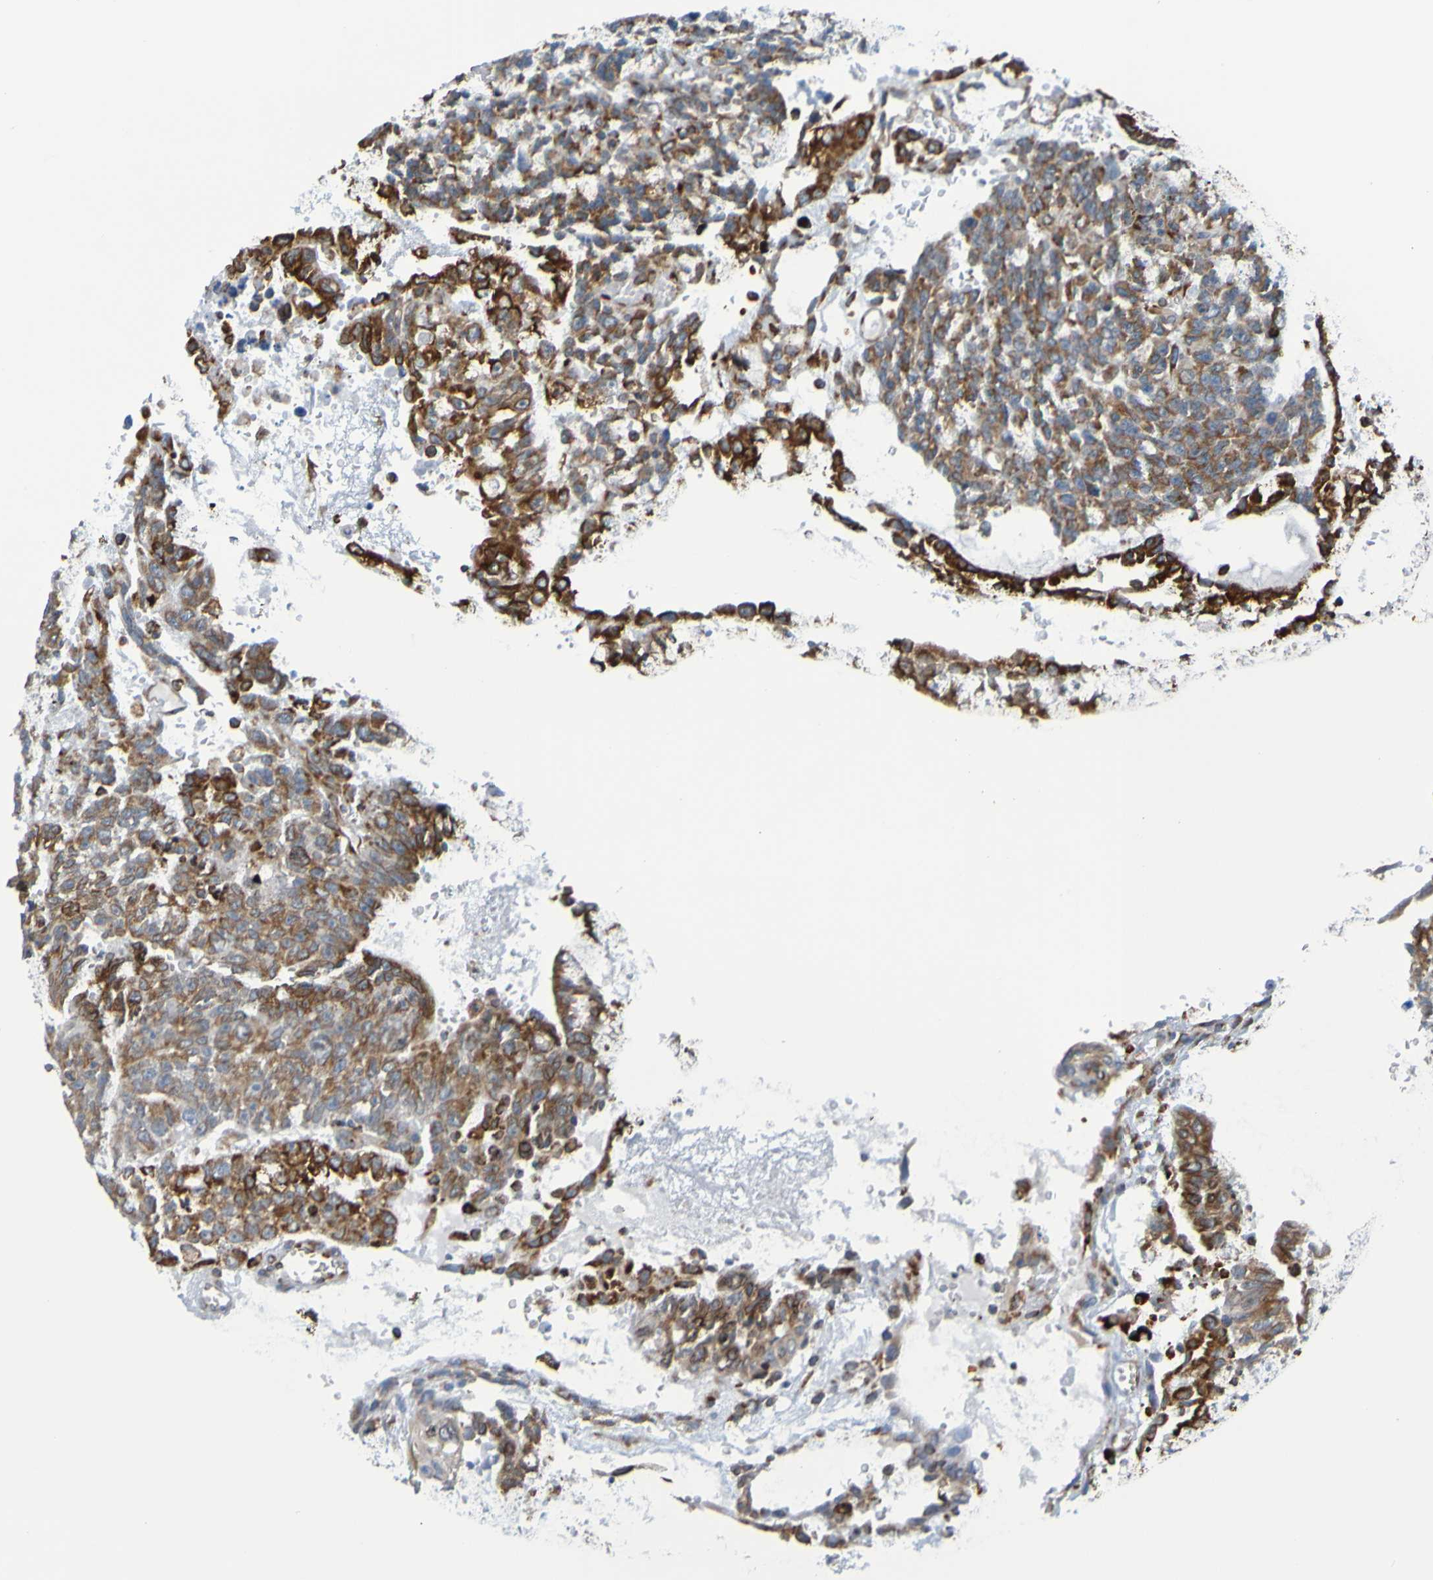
{"staining": {"intensity": "weak", "quantity": "25%-75%", "location": "cytoplasmic/membranous"}, "tissue": "testis cancer", "cell_type": "Tumor cells", "image_type": "cancer", "snomed": [{"axis": "morphology", "description": "Seminoma, NOS"}, {"axis": "morphology", "description": "Carcinoma, Embryonal, NOS"}, {"axis": "topography", "description": "Testis"}], "caption": "IHC histopathology image of testis cancer (embryonal carcinoma) stained for a protein (brown), which demonstrates low levels of weak cytoplasmic/membranous positivity in approximately 25%-75% of tumor cells.", "gene": "SSR1", "patient": {"sex": "male", "age": 52}}